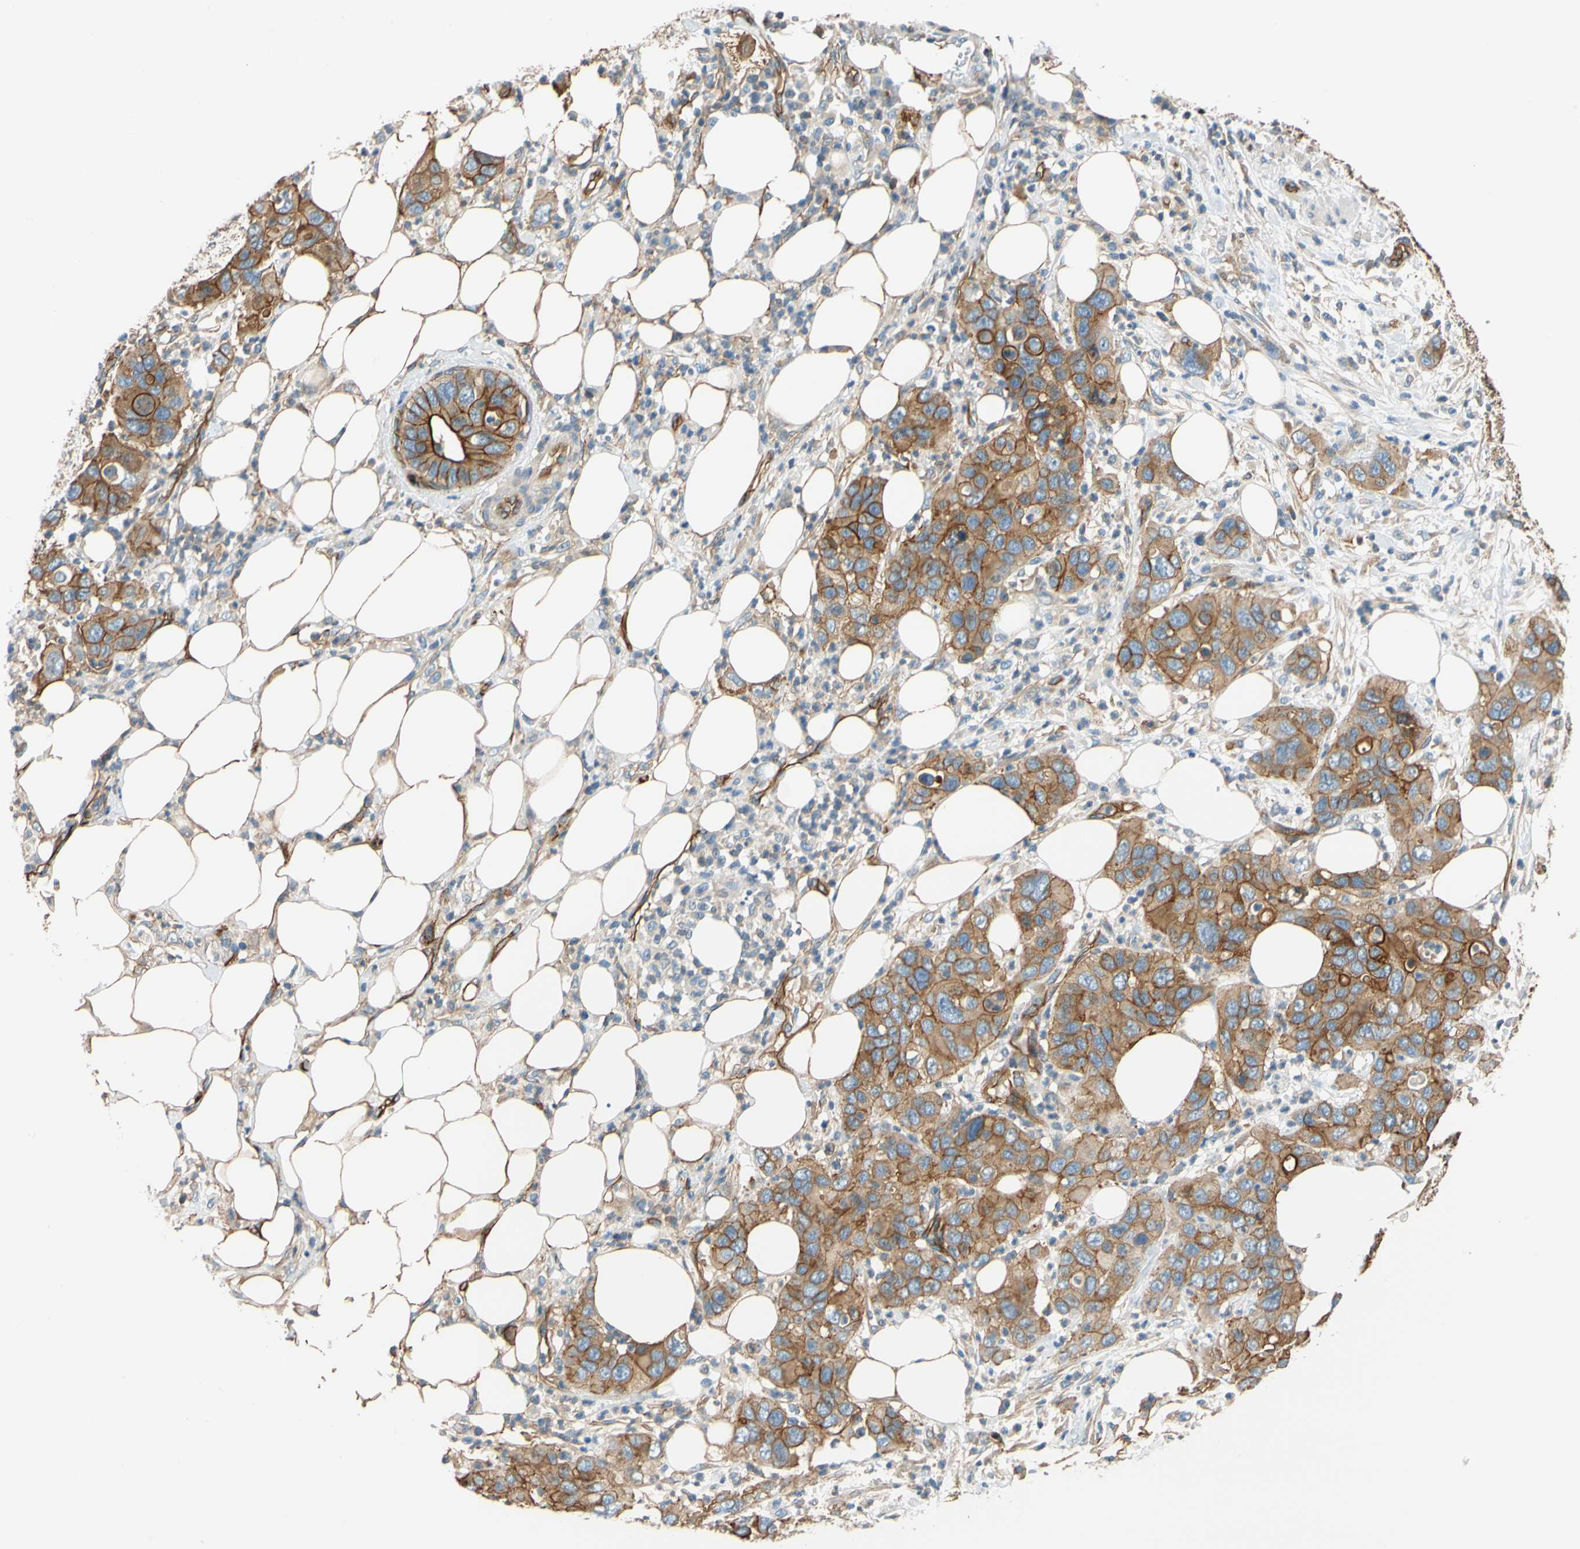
{"staining": {"intensity": "strong", "quantity": ">75%", "location": "cytoplasmic/membranous"}, "tissue": "pancreatic cancer", "cell_type": "Tumor cells", "image_type": "cancer", "snomed": [{"axis": "morphology", "description": "Adenocarcinoma, NOS"}, {"axis": "topography", "description": "Pancreas"}], "caption": "Human pancreatic cancer stained with a protein marker displays strong staining in tumor cells.", "gene": "SPTAN1", "patient": {"sex": "female", "age": 71}}